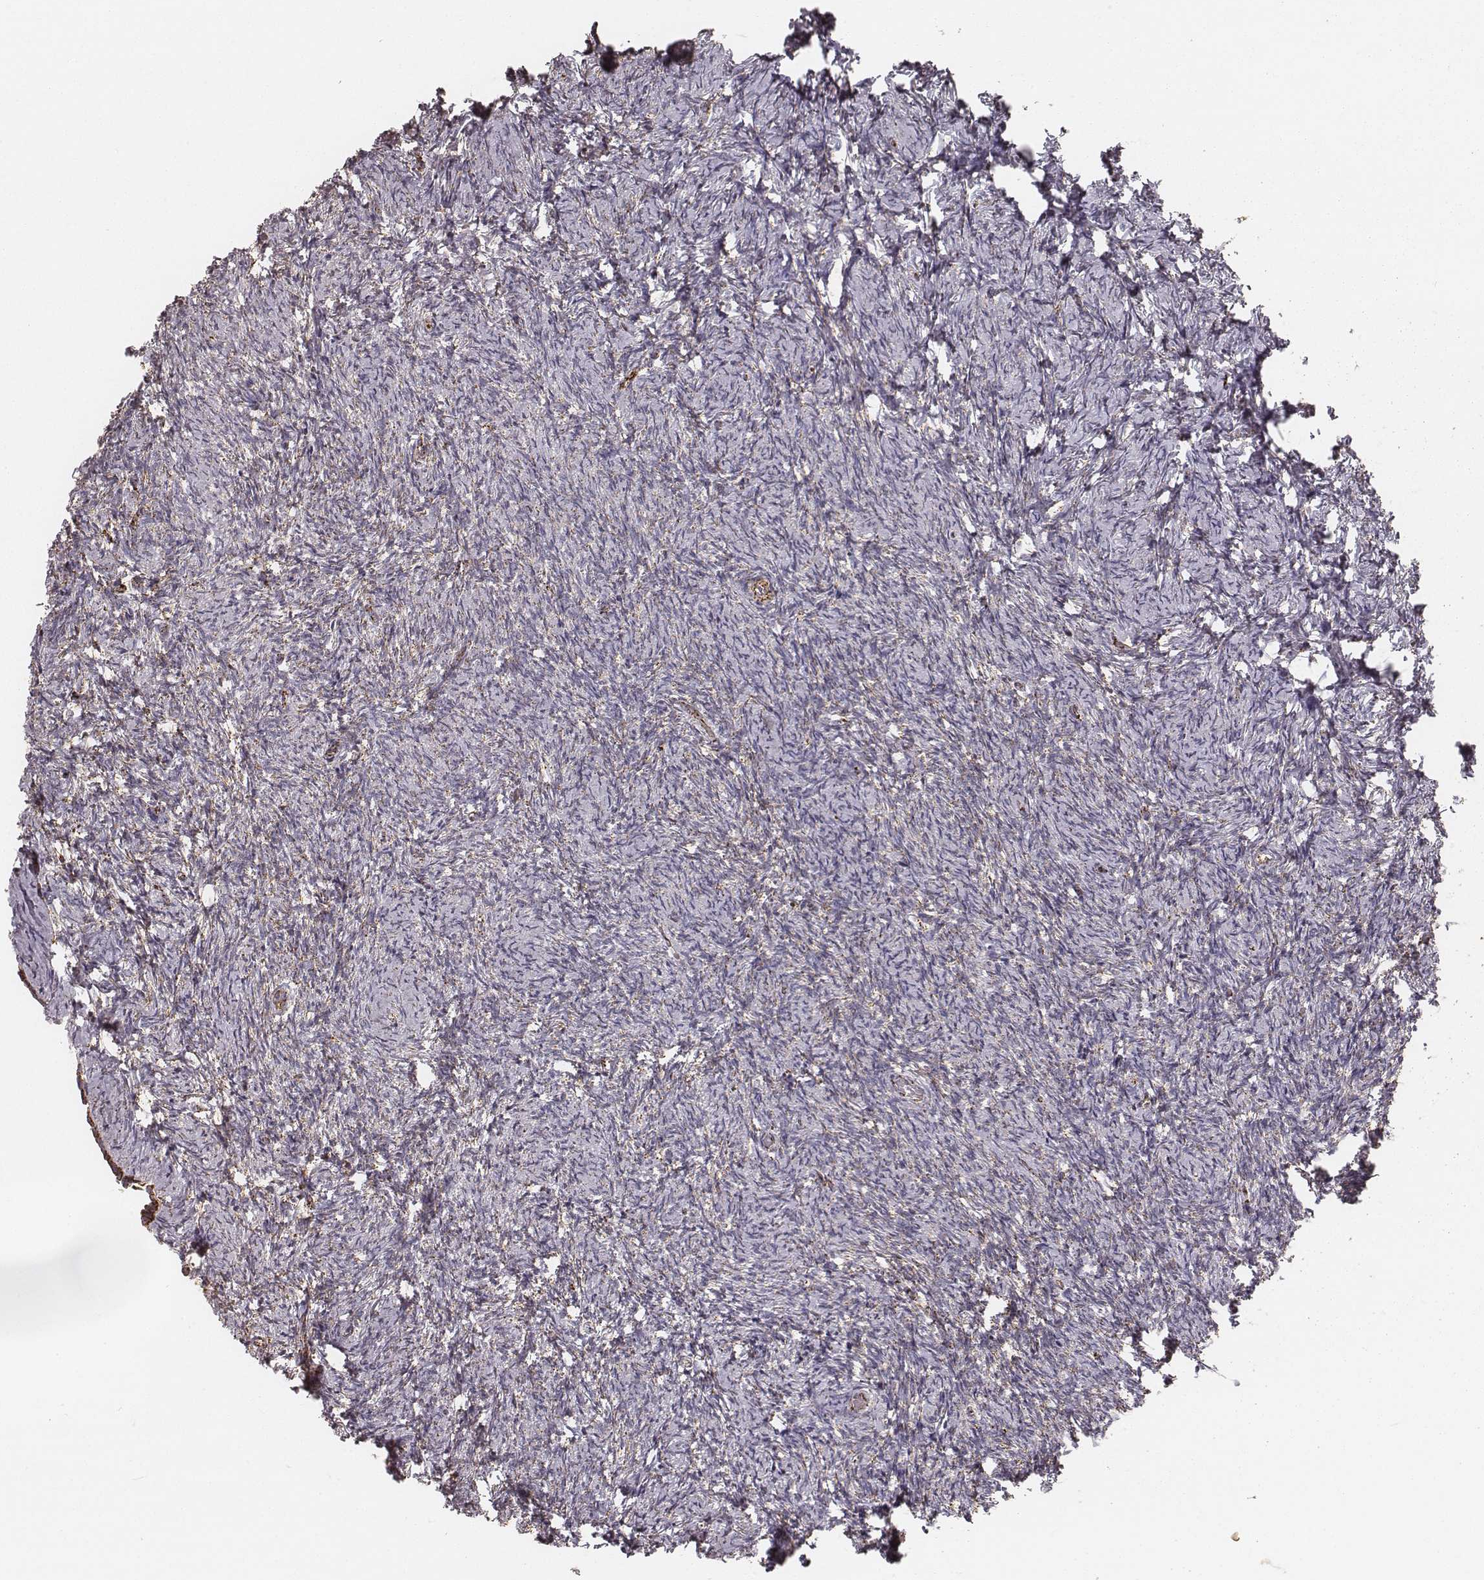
{"staining": {"intensity": "moderate", "quantity": "25%-75%", "location": "cytoplasmic/membranous"}, "tissue": "ovary", "cell_type": "Ovarian stroma cells", "image_type": "normal", "snomed": [{"axis": "morphology", "description": "Normal tissue, NOS"}, {"axis": "topography", "description": "Ovary"}], "caption": "Ovary stained with IHC displays moderate cytoplasmic/membranous staining in about 25%-75% of ovarian stroma cells. Nuclei are stained in blue.", "gene": "CS", "patient": {"sex": "female", "age": 39}}